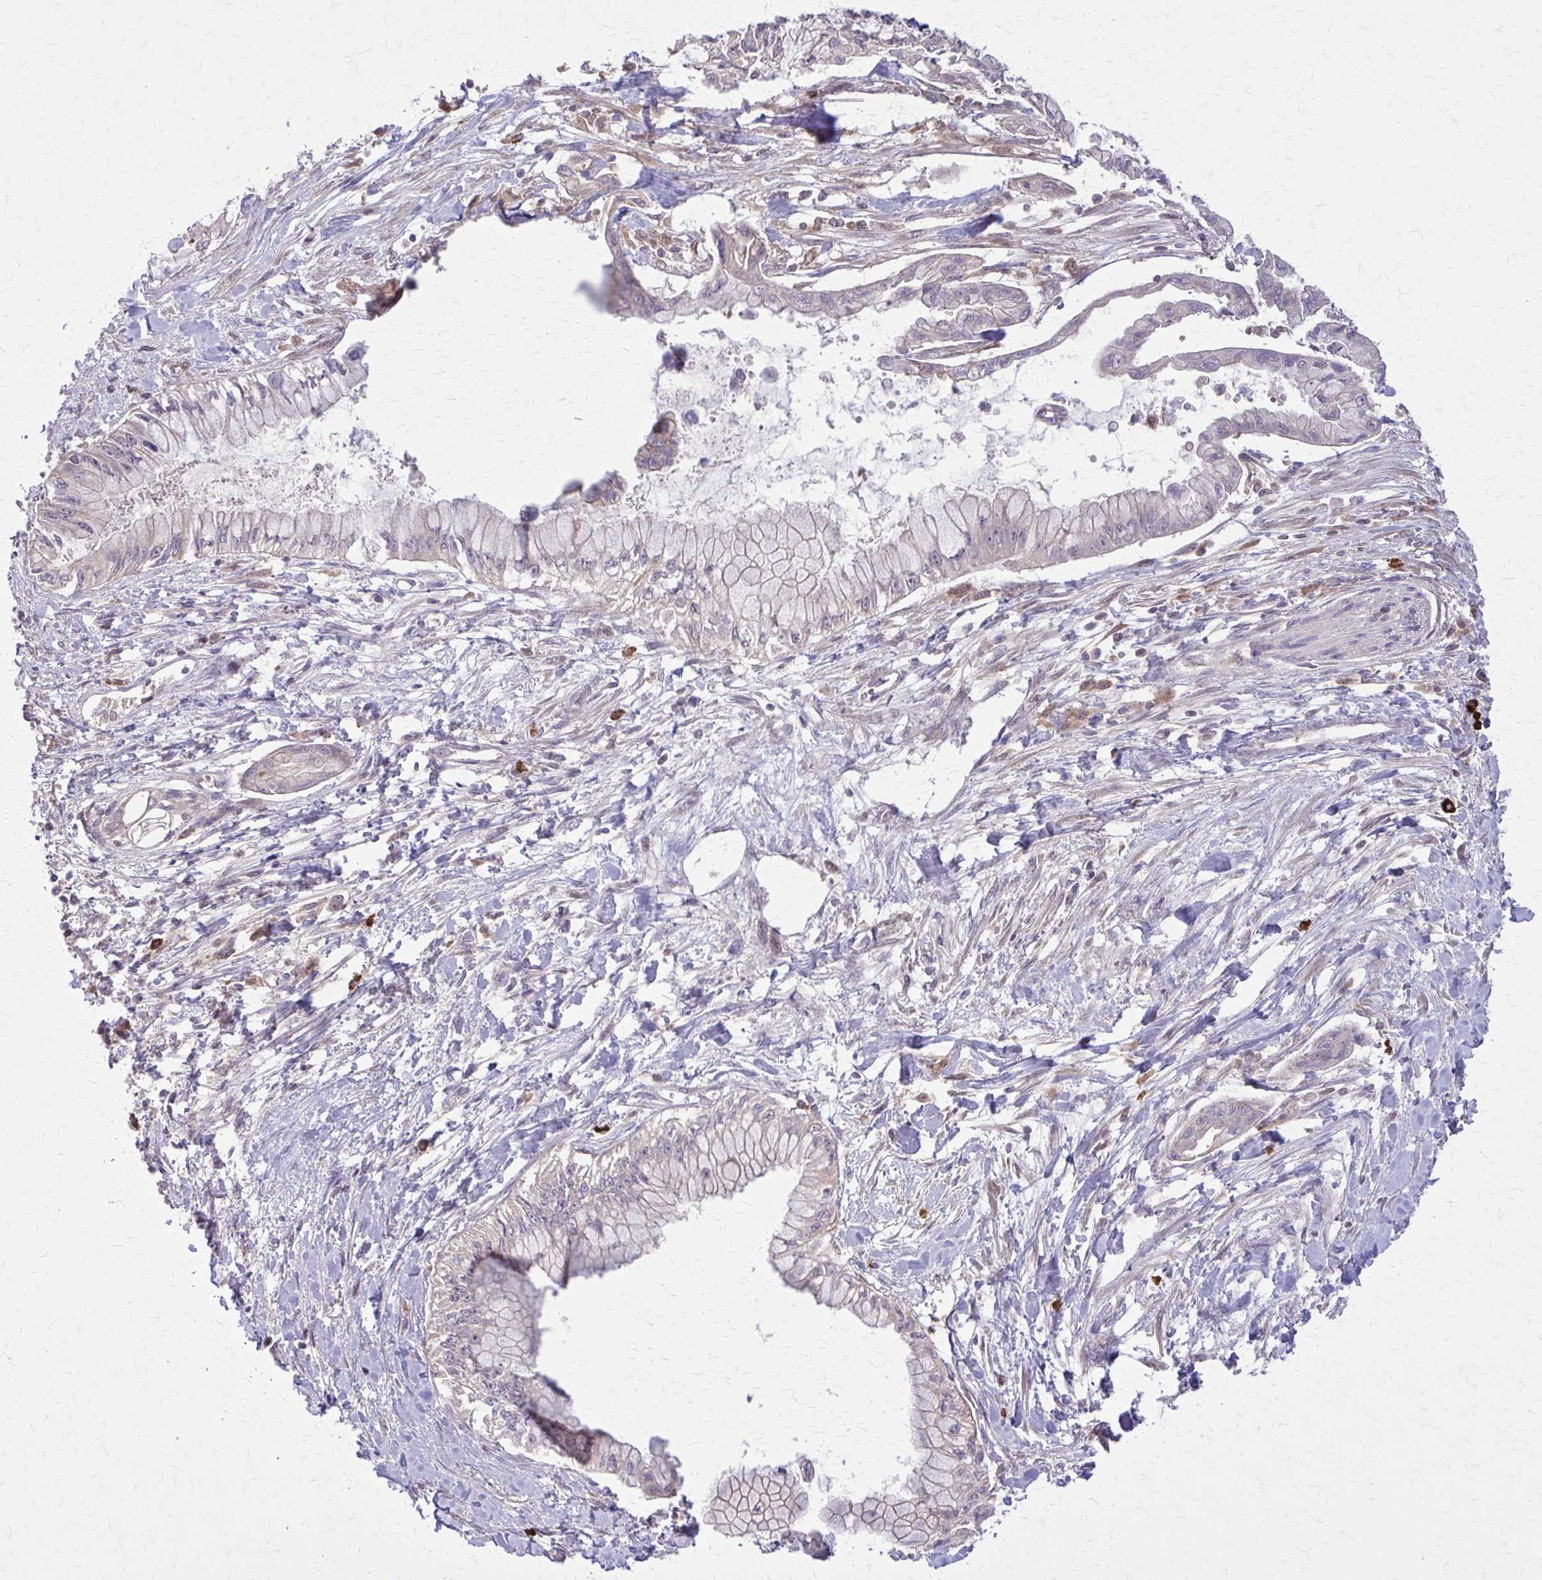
{"staining": {"intensity": "negative", "quantity": "none", "location": "none"}, "tissue": "pancreatic cancer", "cell_type": "Tumor cells", "image_type": "cancer", "snomed": [{"axis": "morphology", "description": "Adenocarcinoma, NOS"}, {"axis": "topography", "description": "Pancreas"}], "caption": "Protein analysis of pancreatic cancer demonstrates no significant staining in tumor cells. (DAB (3,3'-diaminobenzidine) immunohistochemistry (IHC), high magnification).", "gene": "NRBF2", "patient": {"sex": "male", "age": 48}}